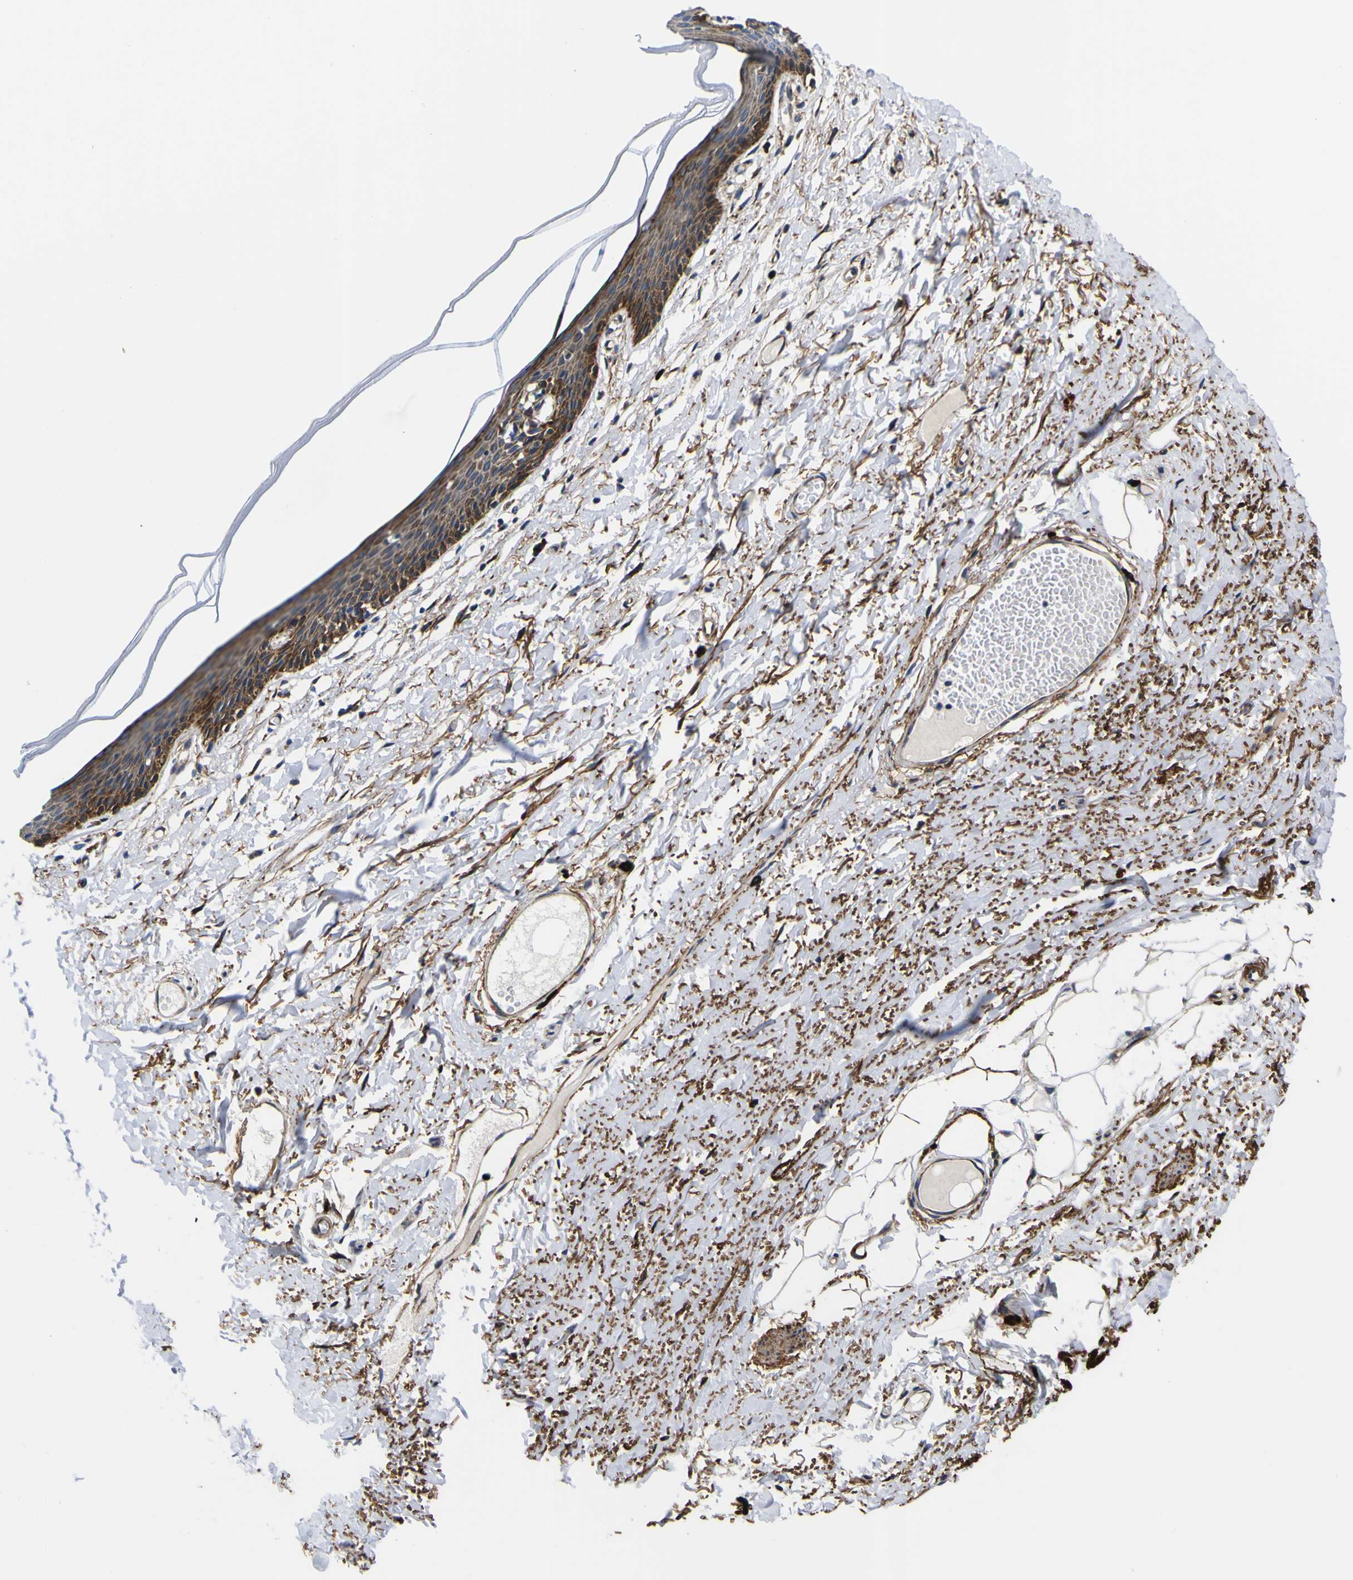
{"staining": {"intensity": "strong", "quantity": "25%-75%", "location": "cytoplasmic/membranous"}, "tissue": "skin", "cell_type": "Epidermal cells", "image_type": "normal", "snomed": [{"axis": "morphology", "description": "Normal tissue, NOS"}, {"axis": "topography", "description": "Vulva"}], "caption": "The photomicrograph displays a brown stain indicating the presence of a protein in the cytoplasmic/membranous of epidermal cells in skin. The staining was performed using DAB to visualize the protein expression in brown, while the nuclei were stained in blue with hematoxylin (Magnification: 20x).", "gene": "SCD", "patient": {"sex": "female", "age": 54}}